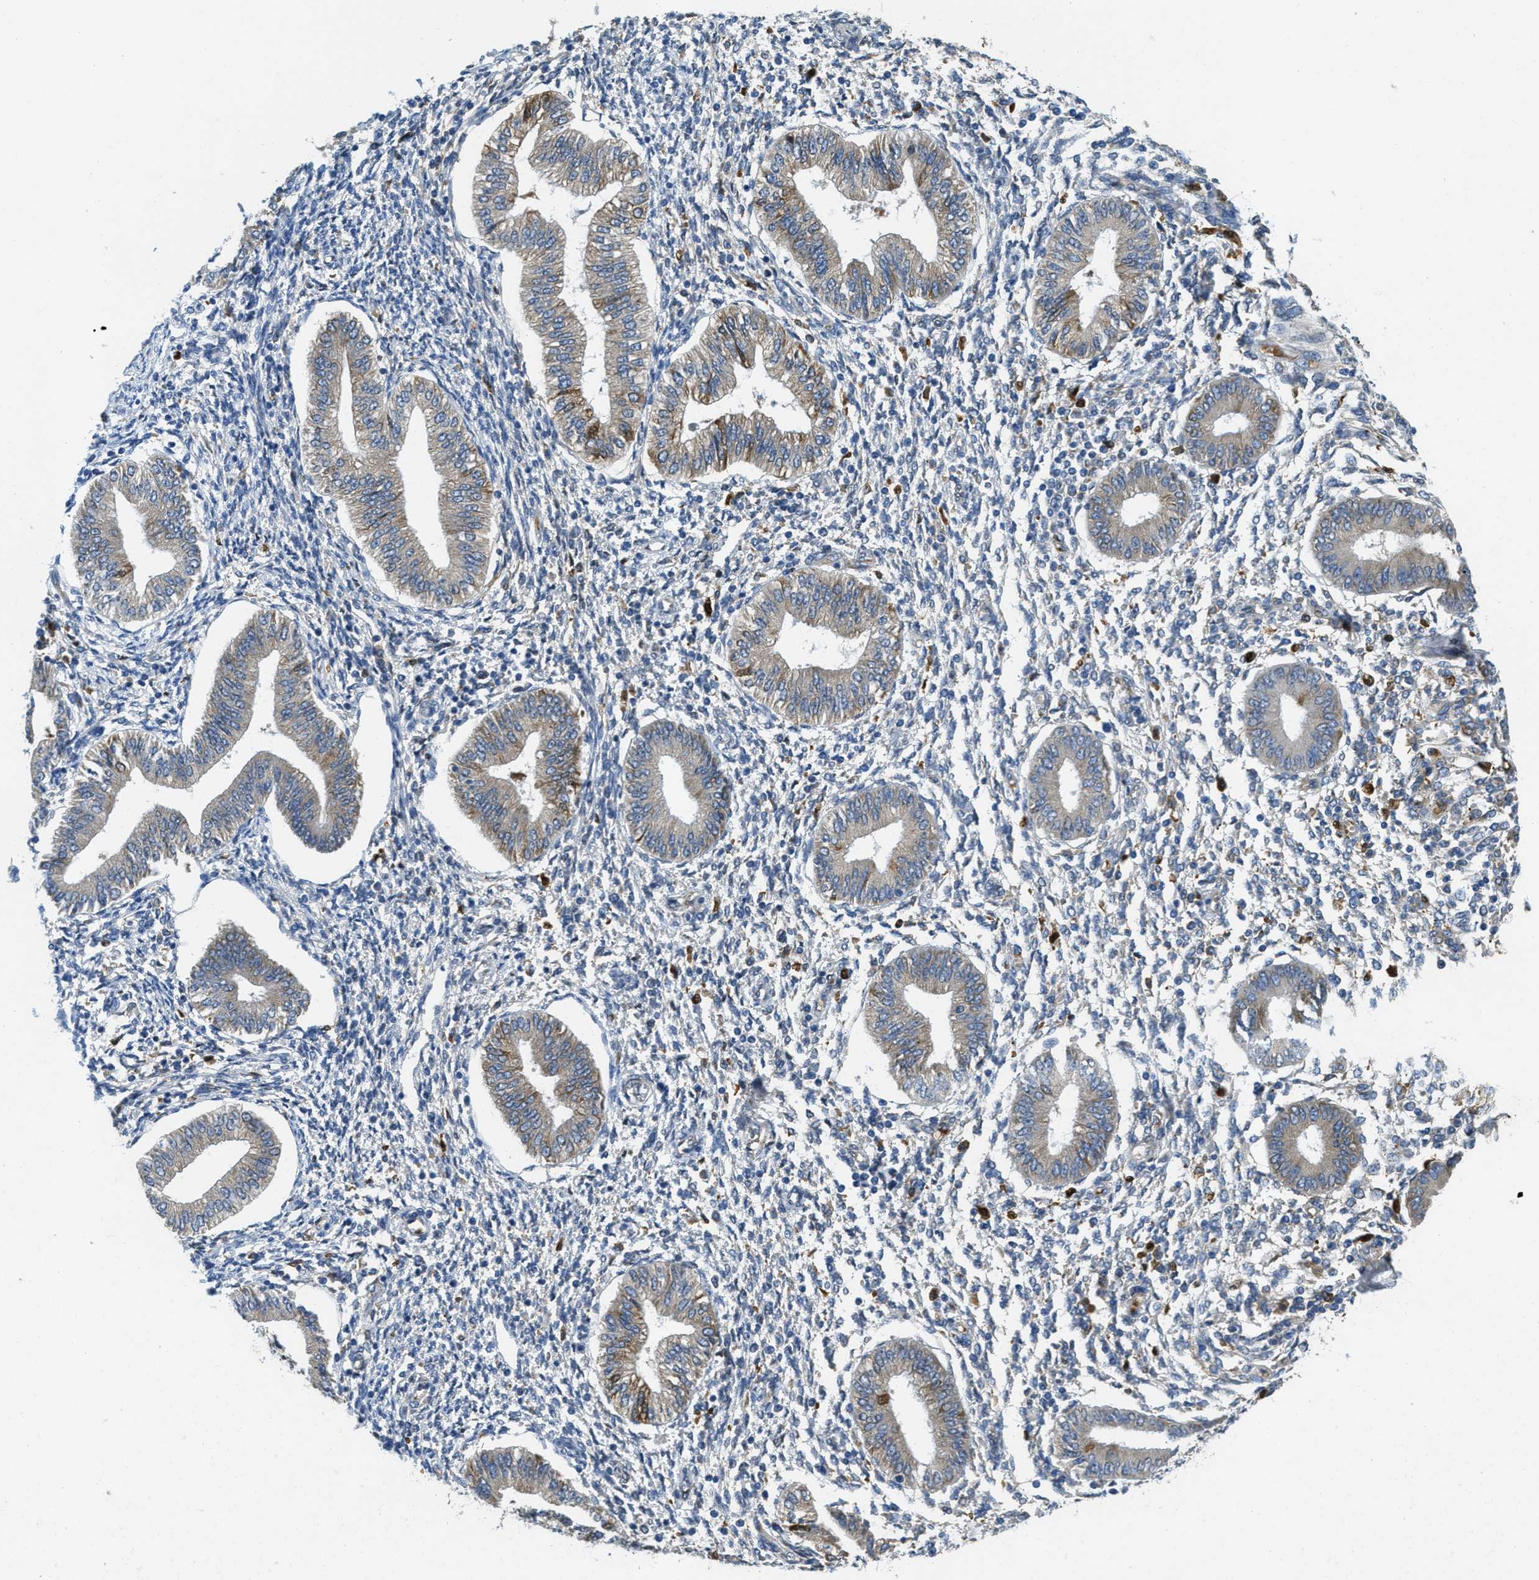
{"staining": {"intensity": "negative", "quantity": "none", "location": "none"}, "tissue": "endometrium", "cell_type": "Cells in endometrial stroma", "image_type": "normal", "snomed": [{"axis": "morphology", "description": "Normal tissue, NOS"}, {"axis": "topography", "description": "Endometrium"}], "caption": "High power microscopy micrograph of an immunohistochemistry photomicrograph of unremarkable endometrium, revealing no significant staining in cells in endometrial stroma.", "gene": "MPDU1", "patient": {"sex": "female", "age": 50}}